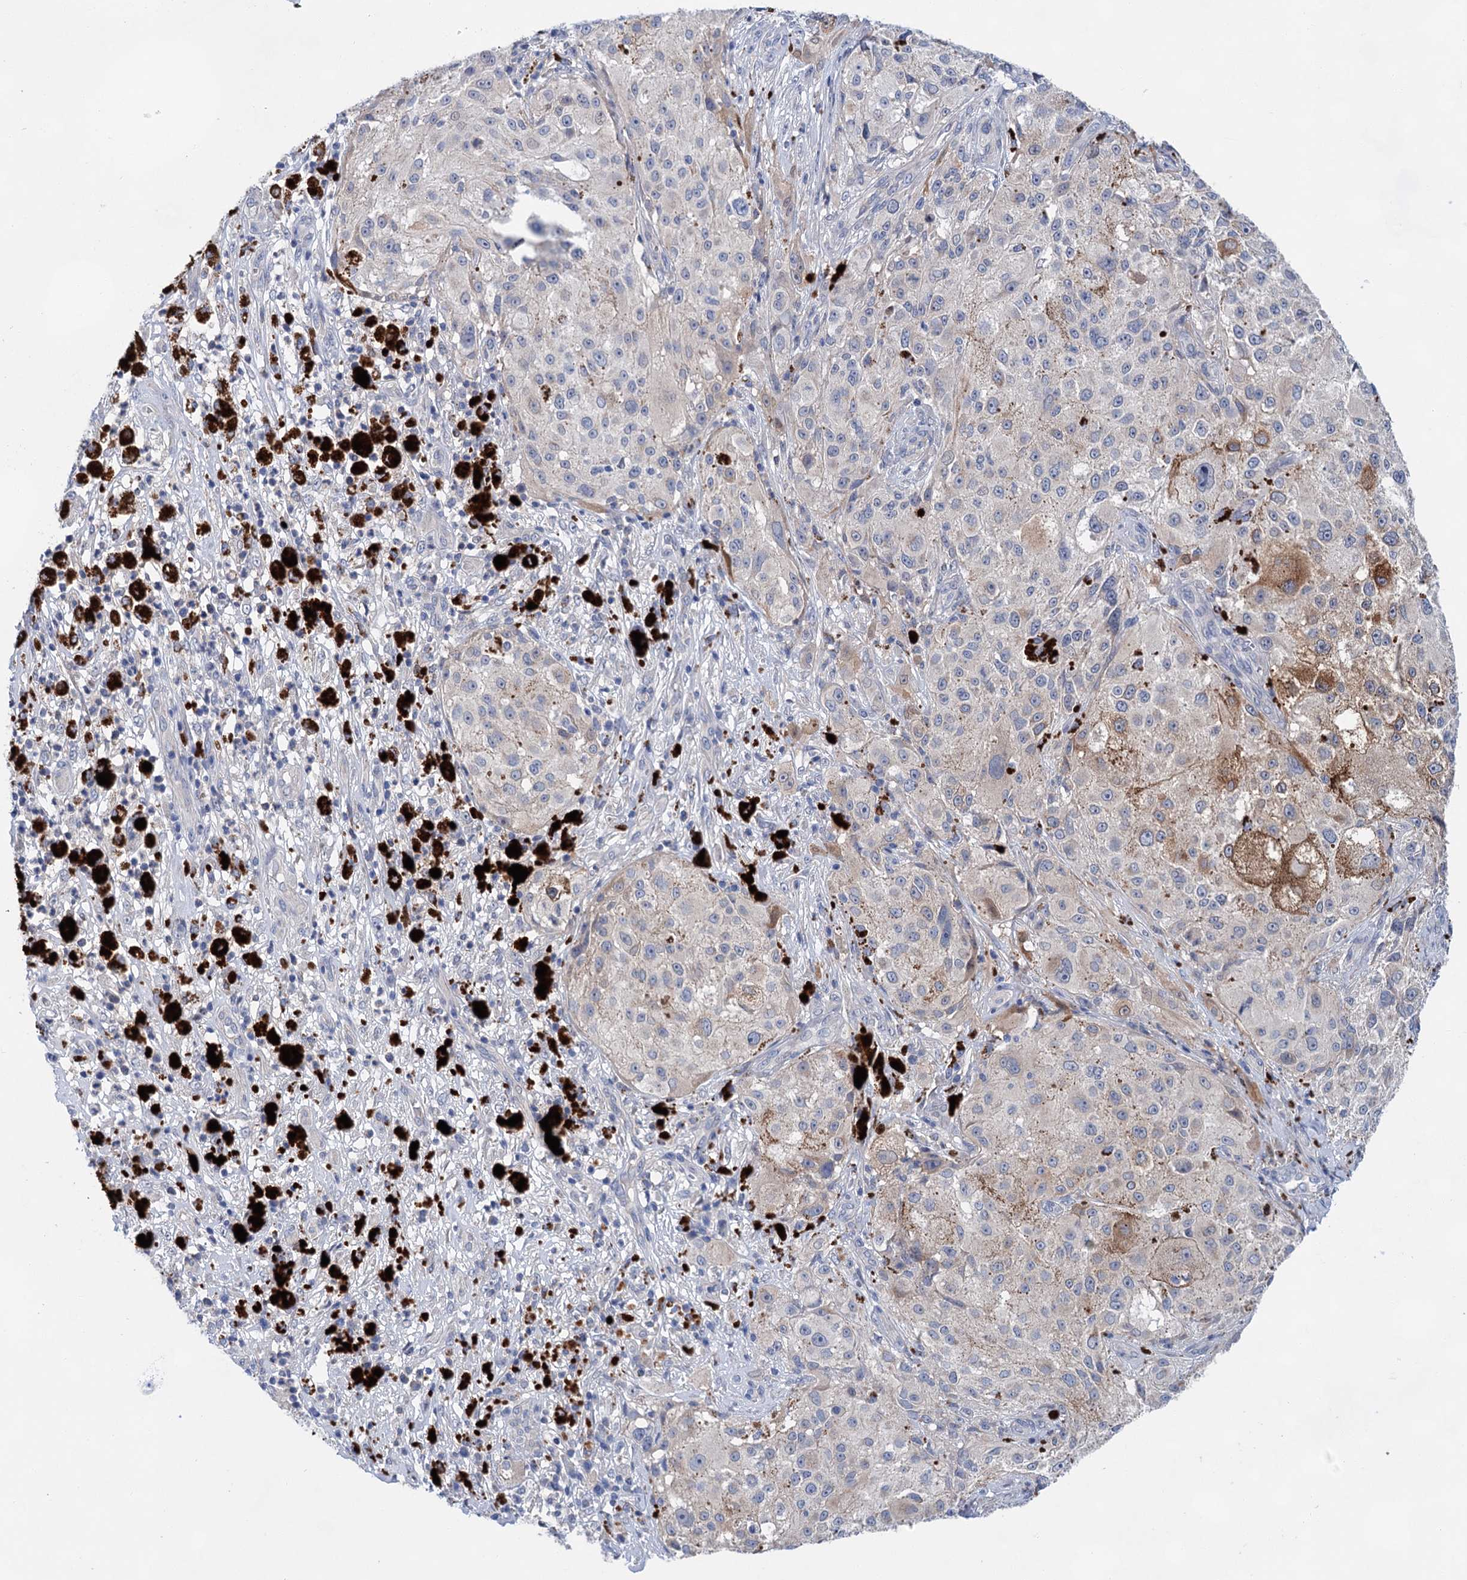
{"staining": {"intensity": "moderate", "quantity": "<25%", "location": "cytoplasmic/membranous"}, "tissue": "melanoma", "cell_type": "Tumor cells", "image_type": "cancer", "snomed": [{"axis": "morphology", "description": "Necrosis, NOS"}, {"axis": "morphology", "description": "Malignant melanoma, NOS"}, {"axis": "topography", "description": "Skin"}], "caption": "IHC of human malignant melanoma exhibits low levels of moderate cytoplasmic/membranous expression in approximately <25% of tumor cells.", "gene": "MORN3", "patient": {"sex": "female", "age": 87}}